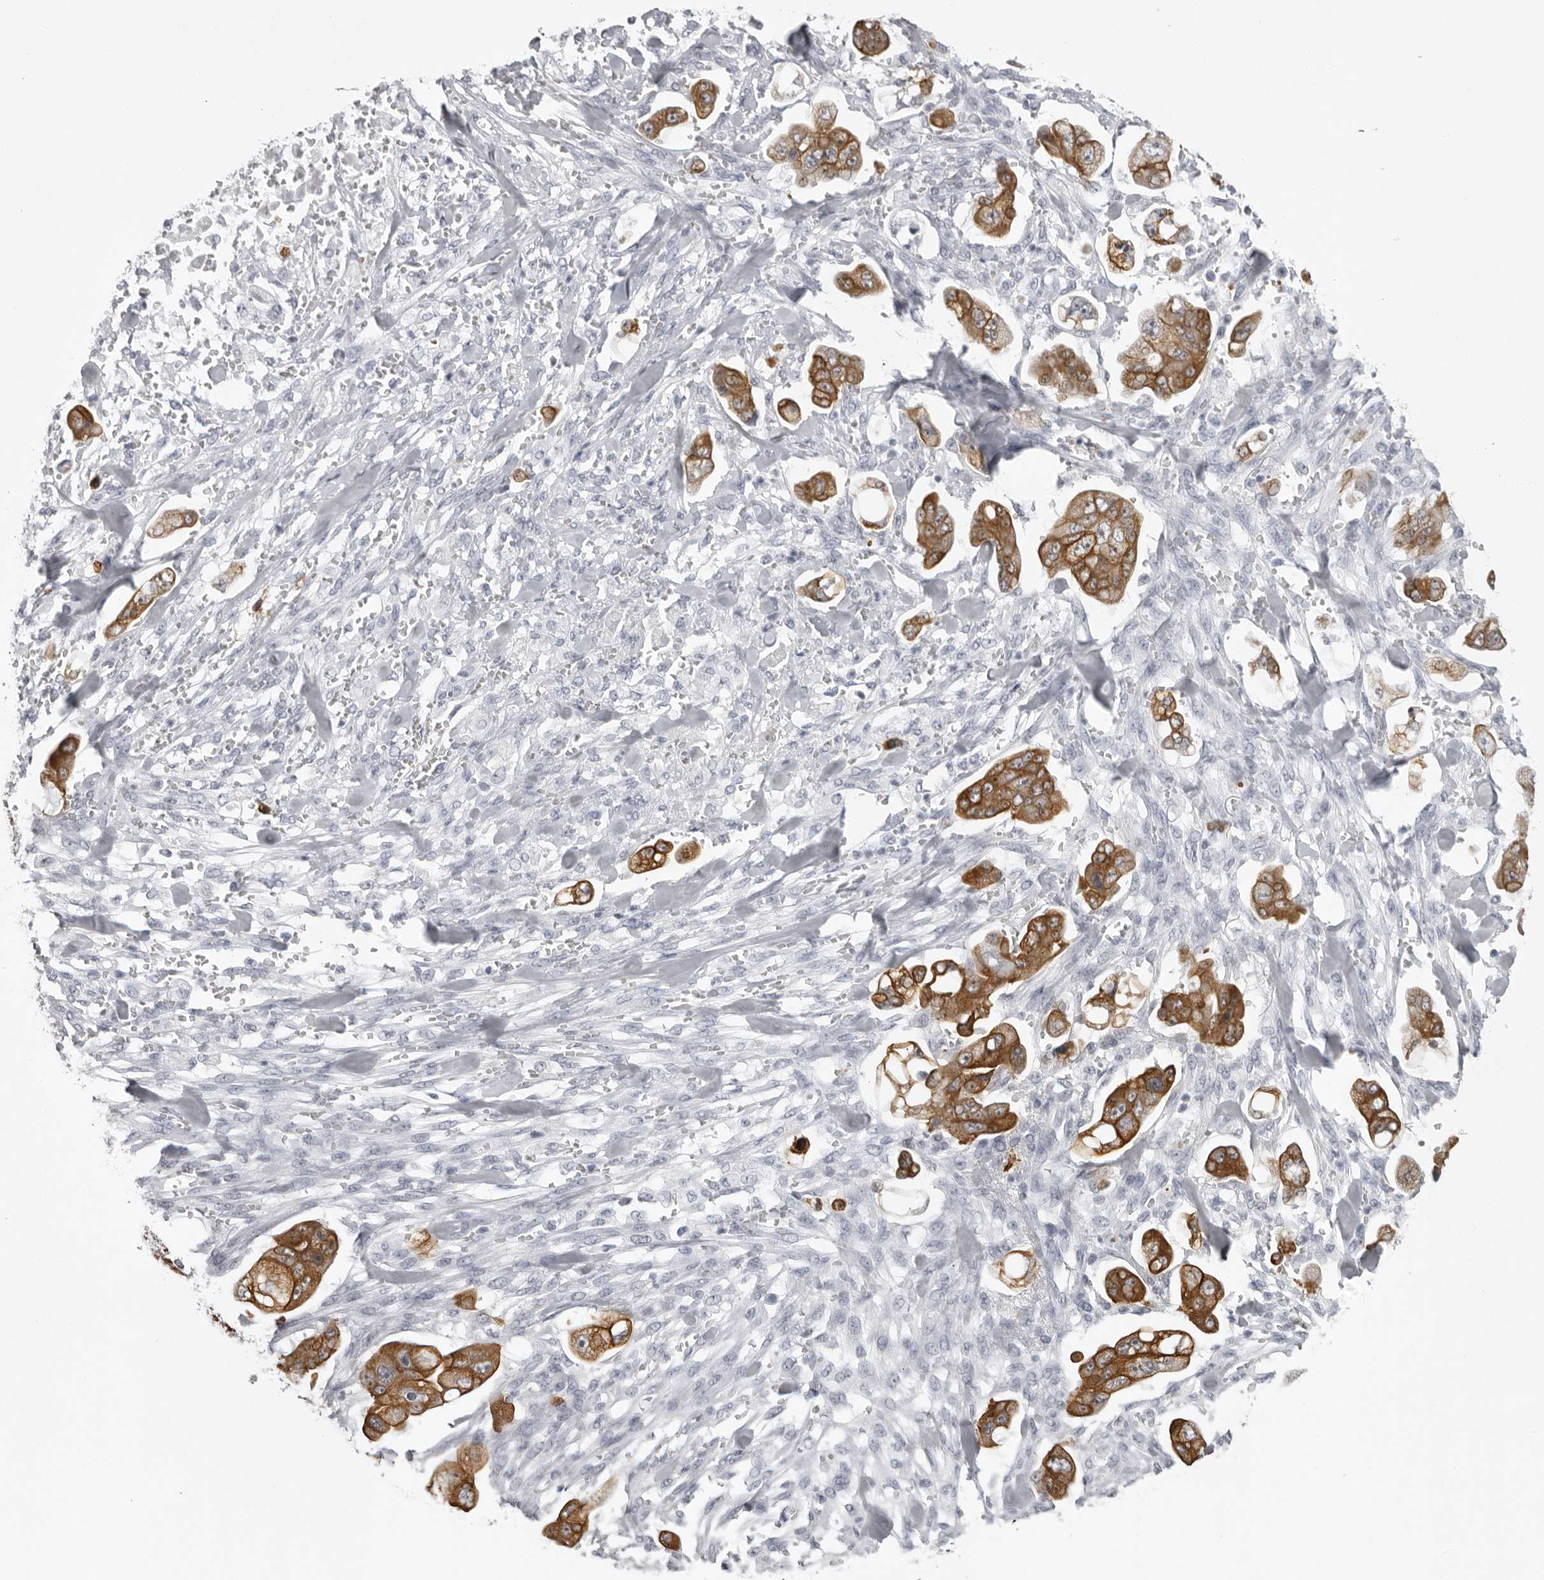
{"staining": {"intensity": "strong", "quantity": ">75%", "location": "cytoplasmic/membranous"}, "tissue": "stomach cancer", "cell_type": "Tumor cells", "image_type": "cancer", "snomed": [{"axis": "morphology", "description": "Adenocarcinoma, NOS"}, {"axis": "topography", "description": "Stomach"}], "caption": "This is an image of immunohistochemistry (IHC) staining of stomach cancer (adenocarcinoma), which shows strong staining in the cytoplasmic/membranous of tumor cells.", "gene": "UROD", "patient": {"sex": "male", "age": 62}}